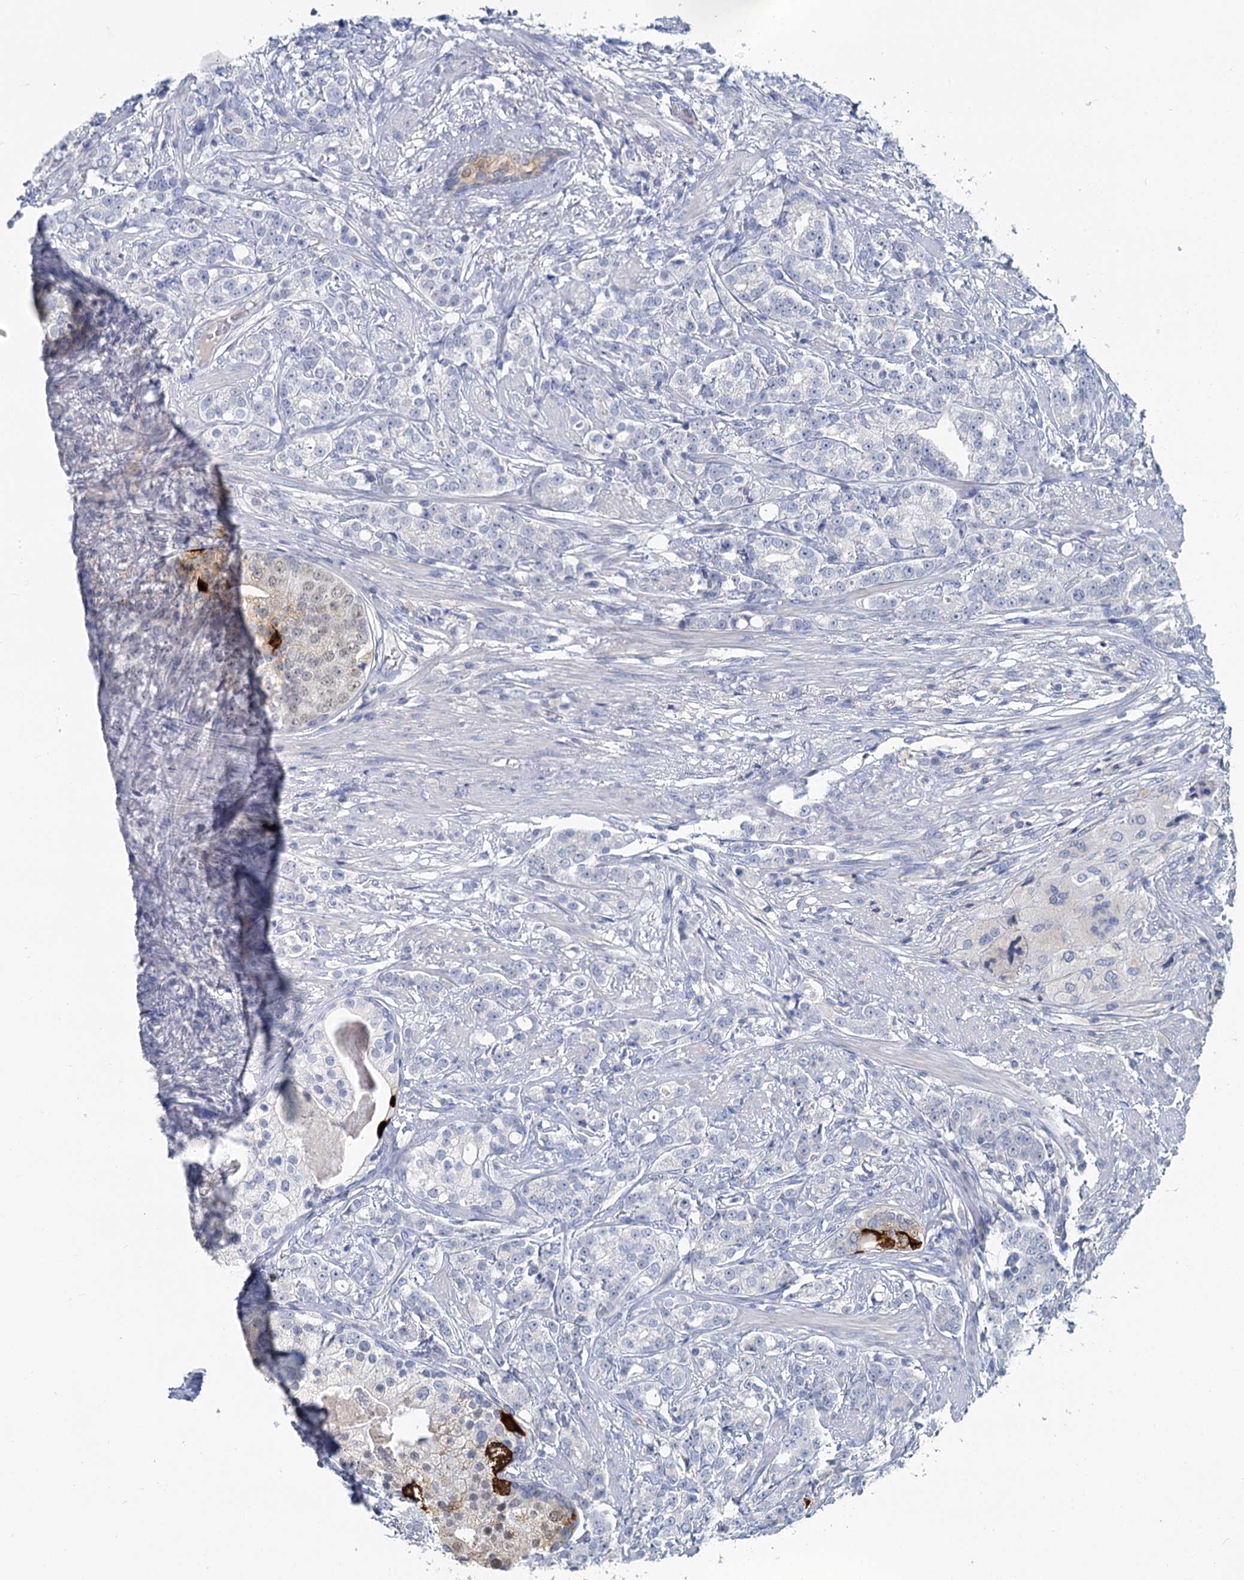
{"staining": {"intensity": "negative", "quantity": "none", "location": "none"}, "tissue": "prostate cancer", "cell_type": "Tumor cells", "image_type": "cancer", "snomed": [{"axis": "morphology", "description": "Adenocarcinoma, High grade"}, {"axis": "topography", "description": "Prostate"}], "caption": "Immunohistochemistry of human prostate adenocarcinoma (high-grade) exhibits no expression in tumor cells.", "gene": "CHGA", "patient": {"sex": "male", "age": 69}}